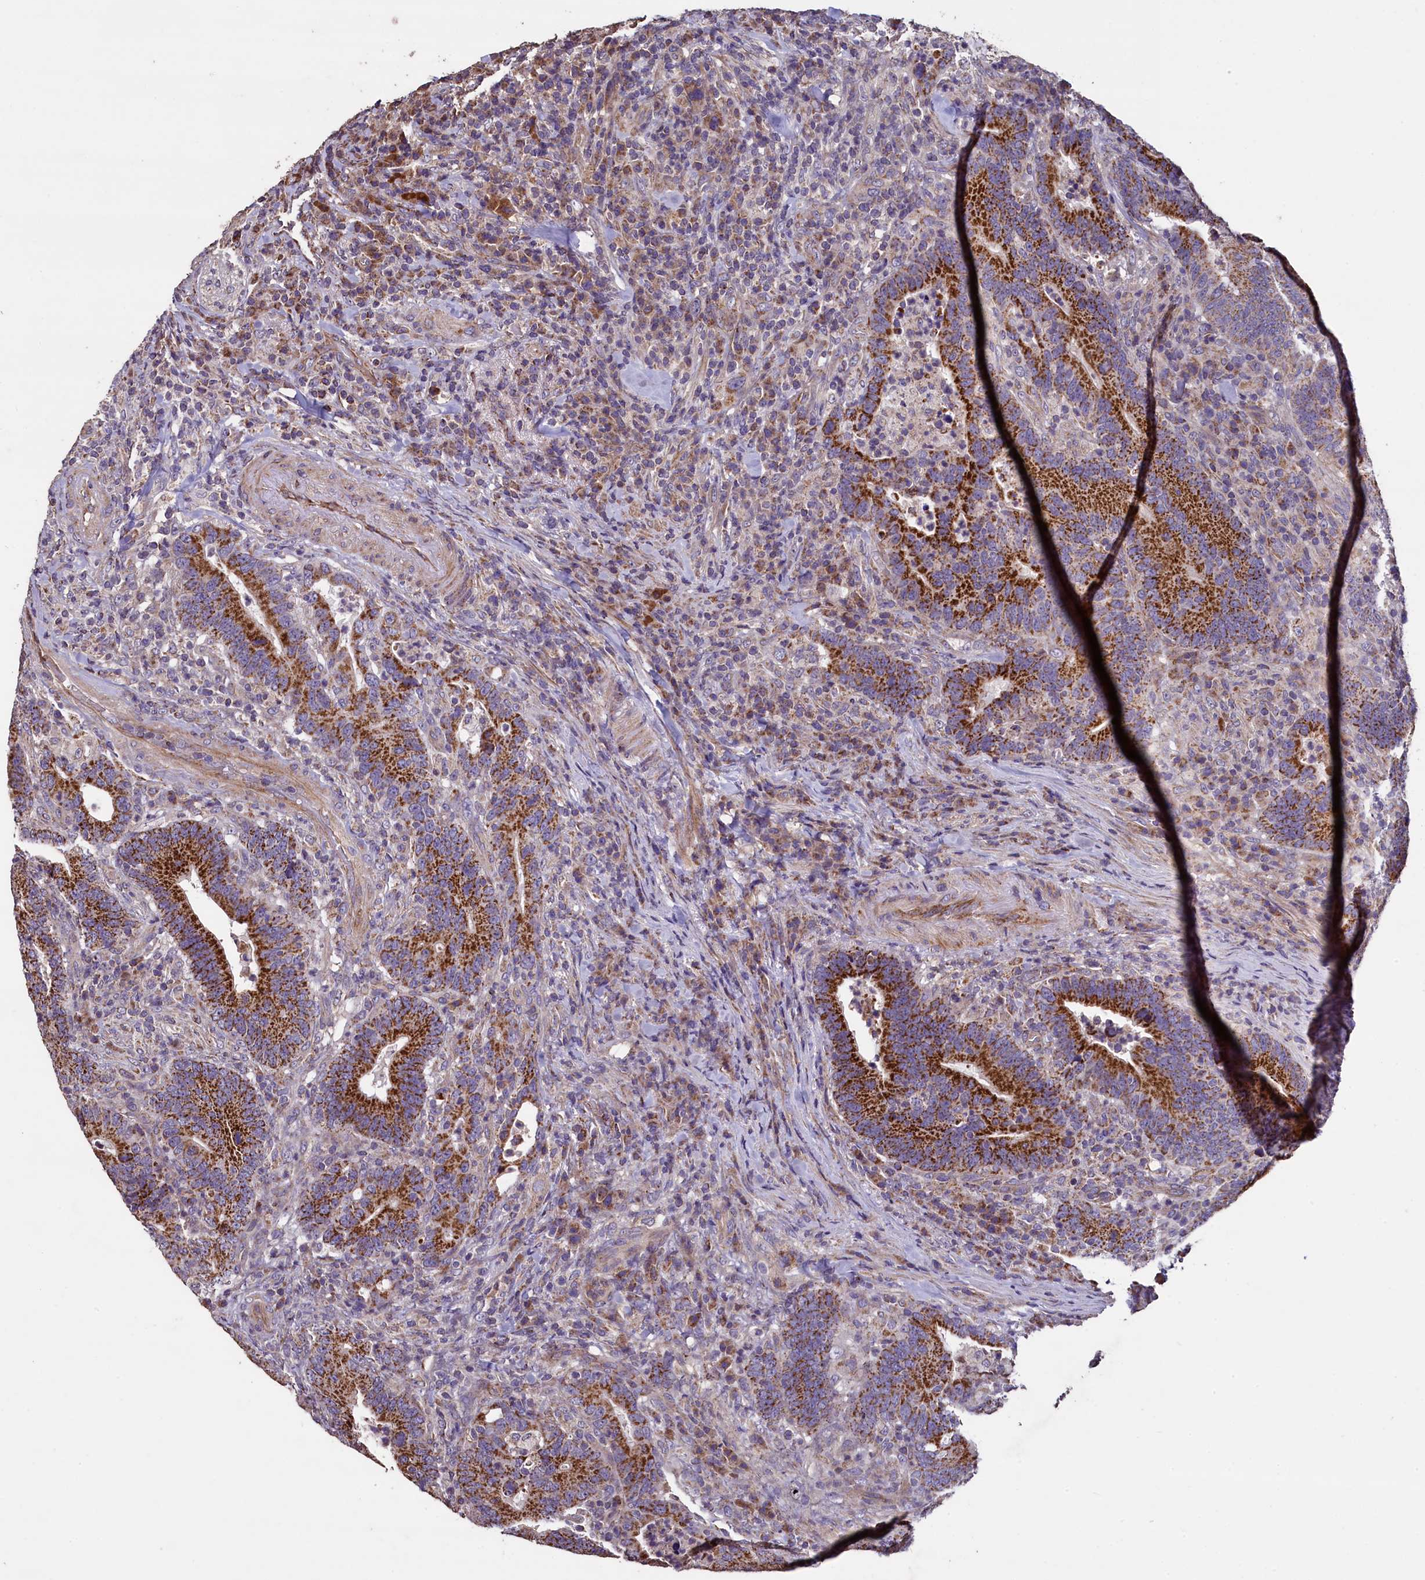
{"staining": {"intensity": "strong", "quantity": ">75%", "location": "cytoplasmic/membranous"}, "tissue": "colorectal cancer", "cell_type": "Tumor cells", "image_type": "cancer", "snomed": [{"axis": "morphology", "description": "Adenocarcinoma, NOS"}, {"axis": "topography", "description": "Colon"}], "caption": "Human colorectal cancer (adenocarcinoma) stained with a protein marker shows strong staining in tumor cells.", "gene": "COQ9", "patient": {"sex": "female", "age": 66}}